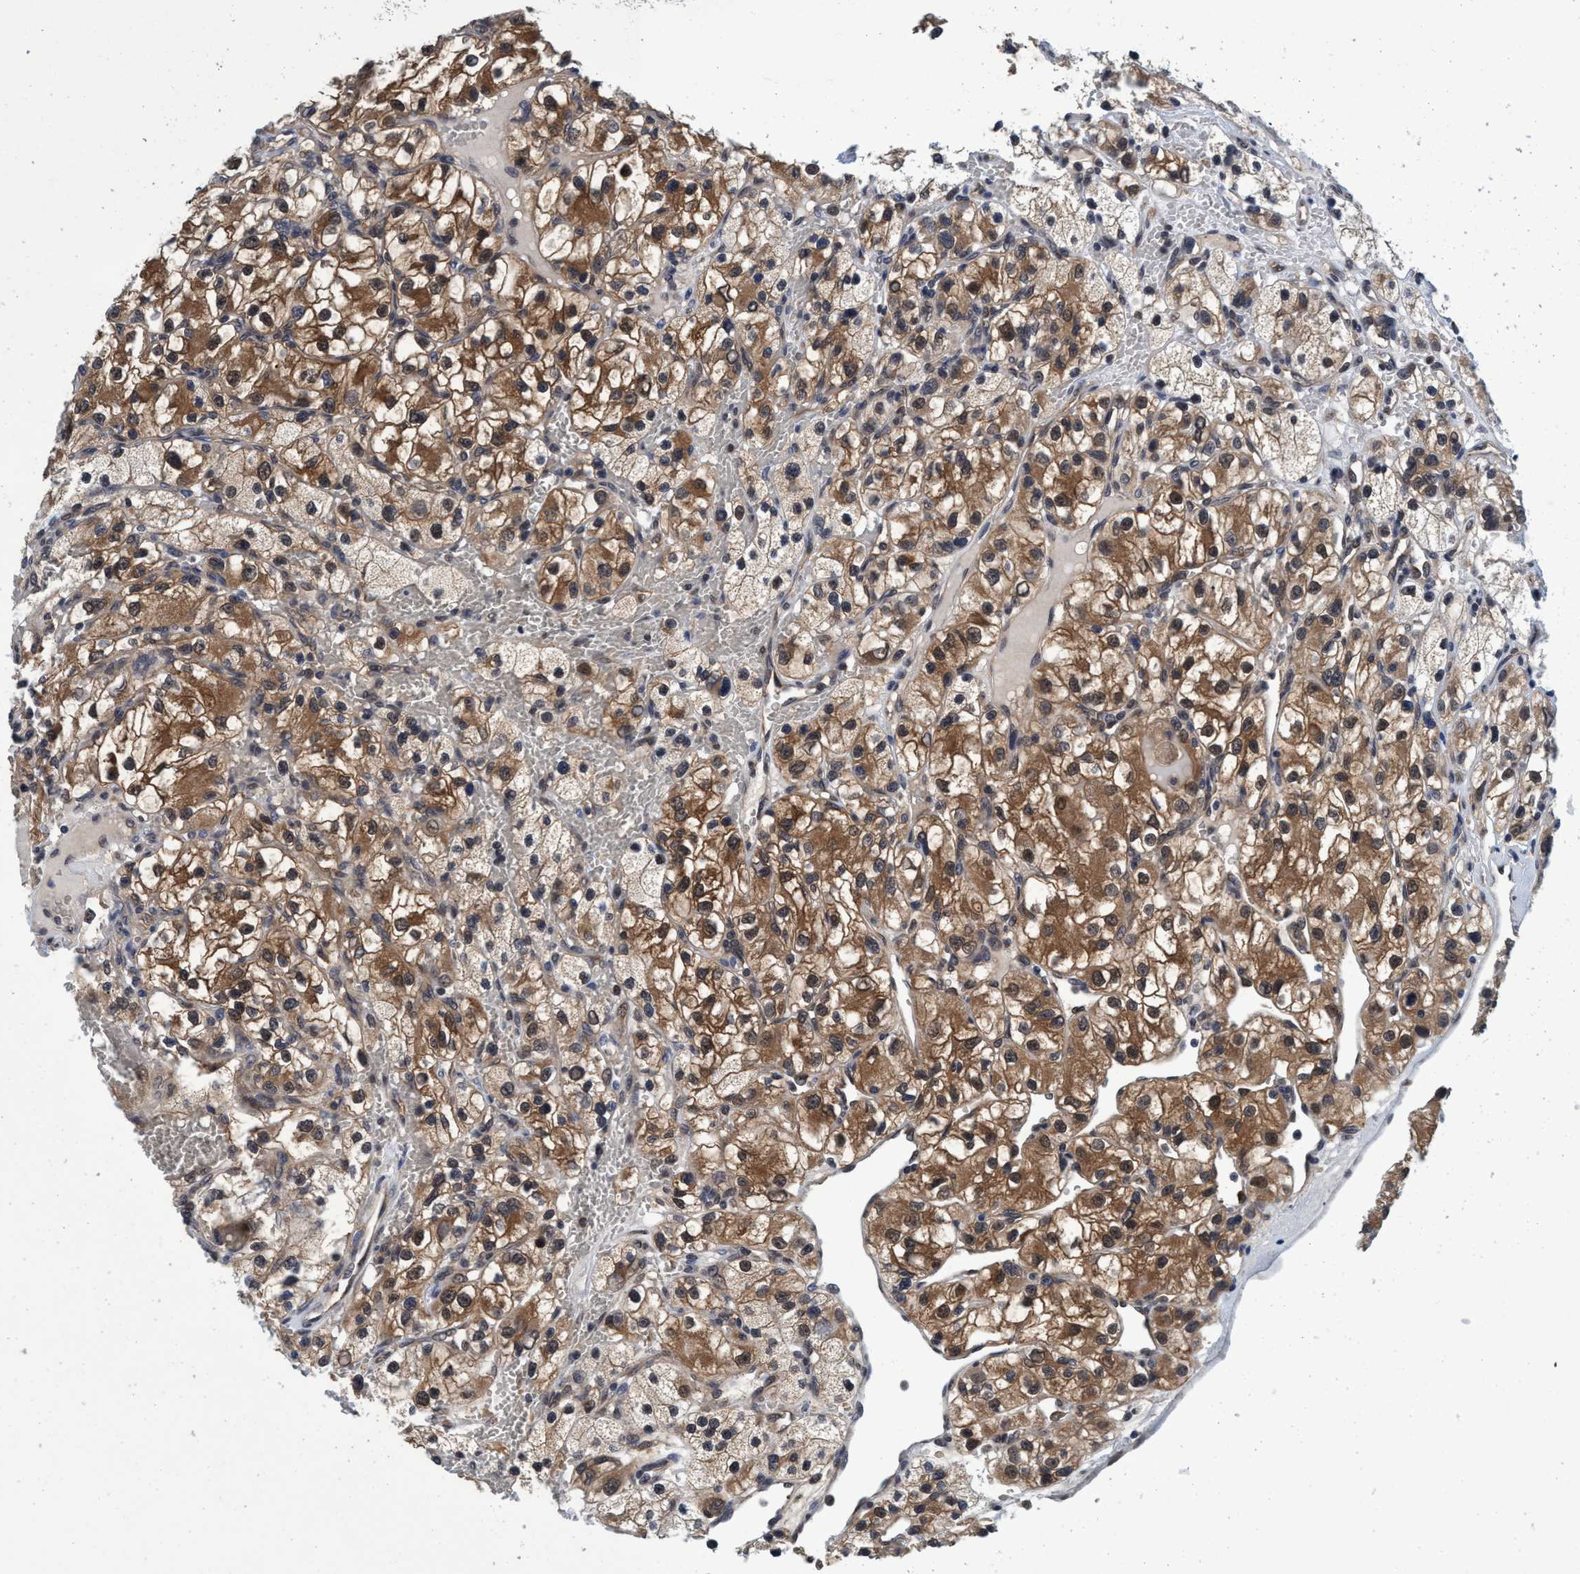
{"staining": {"intensity": "moderate", "quantity": ">75%", "location": "cytoplasmic/membranous"}, "tissue": "renal cancer", "cell_type": "Tumor cells", "image_type": "cancer", "snomed": [{"axis": "morphology", "description": "Adenocarcinoma, NOS"}, {"axis": "topography", "description": "Kidney"}], "caption": "A brown stain shows moderate cytoplasmic/membranous expression of a protein in renal cancer tumor cells.", "gene": "PSMD12", "patient": {"sex": "female", "age": 57}}